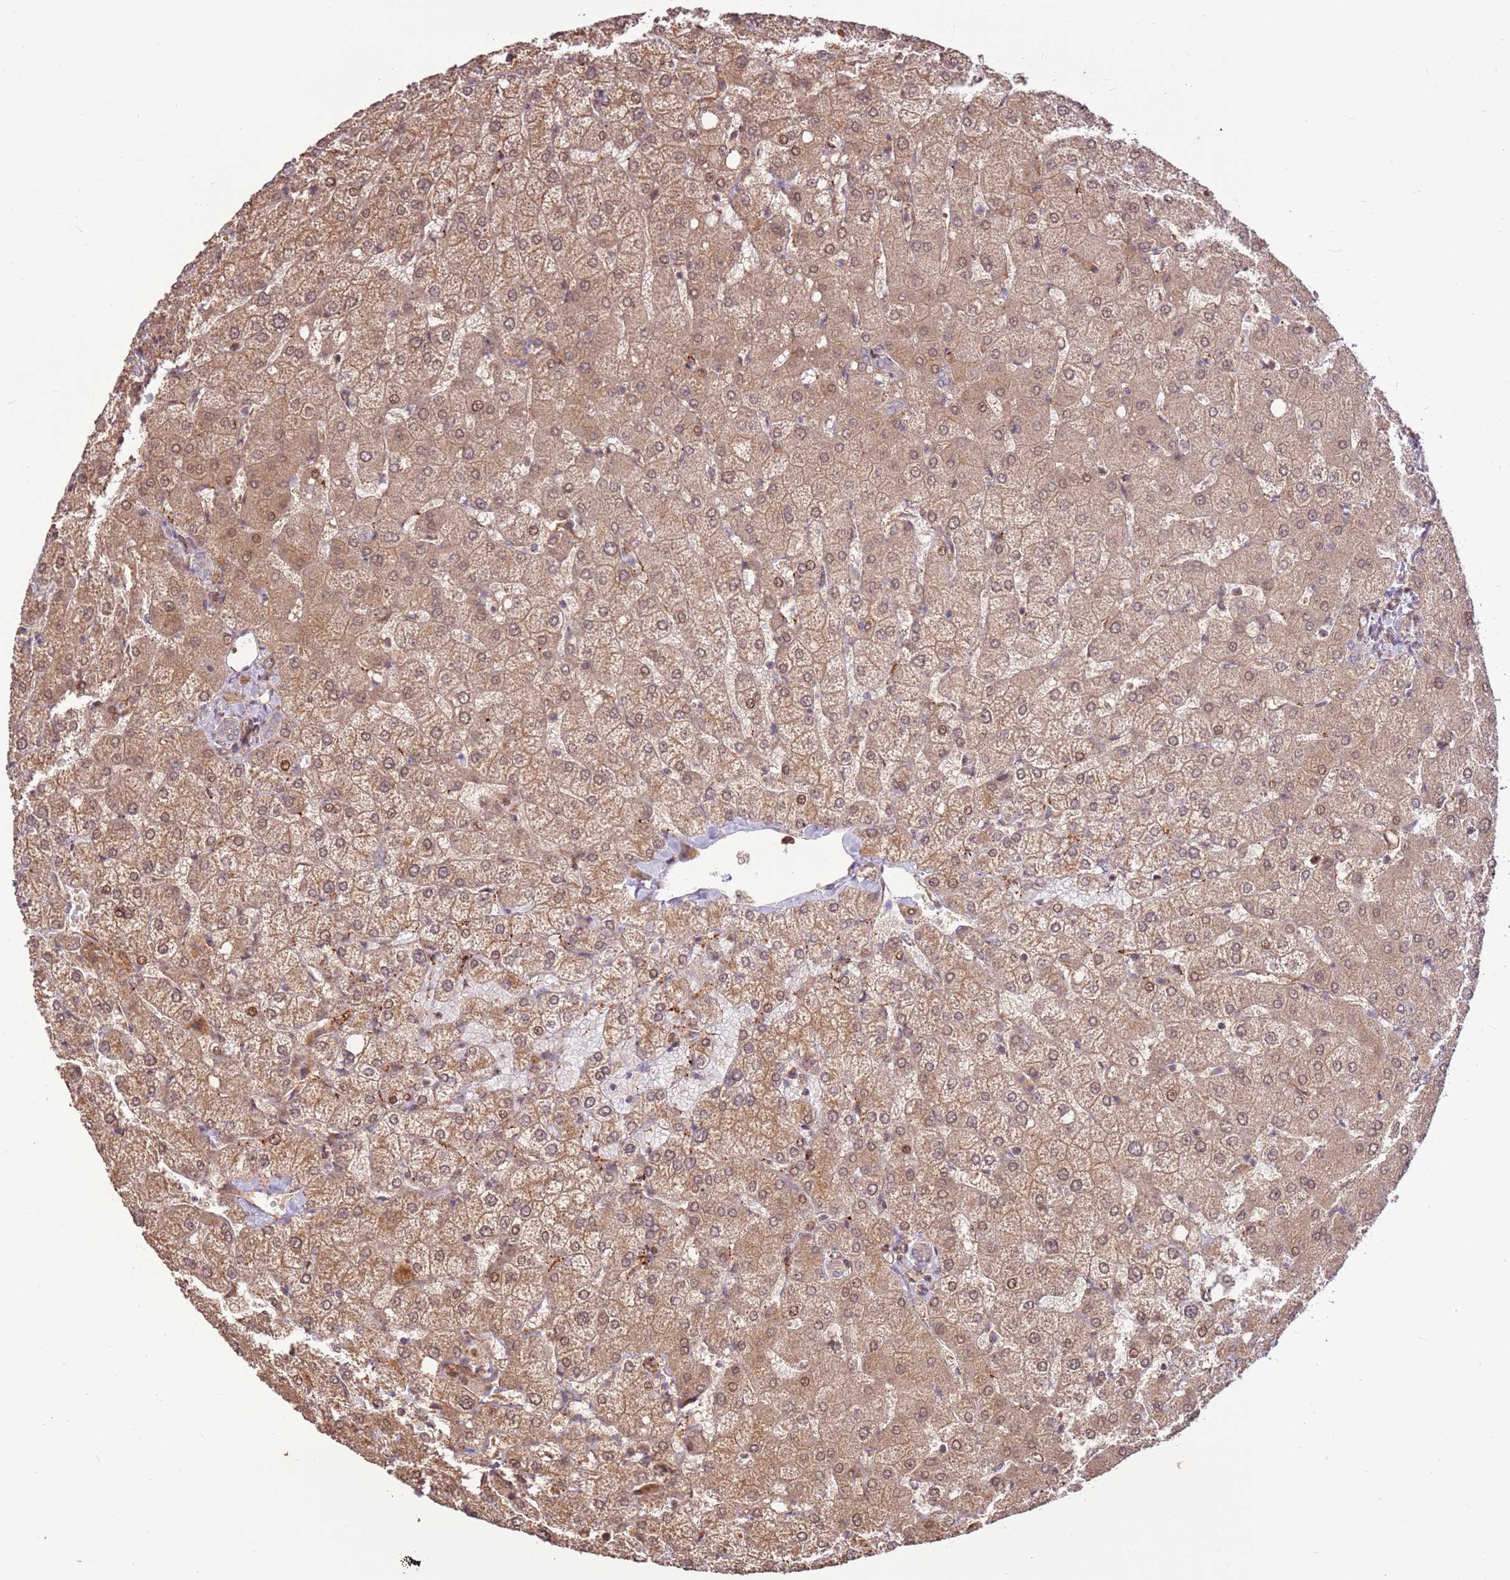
{"staining": {"intensity": "negative", "quantity": "none", "location": "none"}, "tissue": "liver", "cell_type": "Cholangiocytes", "image_type": "normal", "snomed": [{"axis": "morphology", "description": "Normal tissue, NOS"}, {"axis": "topography", "description": "Liver"}], "caption": "IHC histopathology image of unremarkable liver: liver stained with DAB exhibits no significant protein positivity in cholangiocytes. (DAB (3,3'-diaminobenzidine) immunohistochemistry (IHC) visualized using brightfield microscopy, high magnification).", "gene": "CCDC112", "patient": {"sex": "female", "age": 54}}